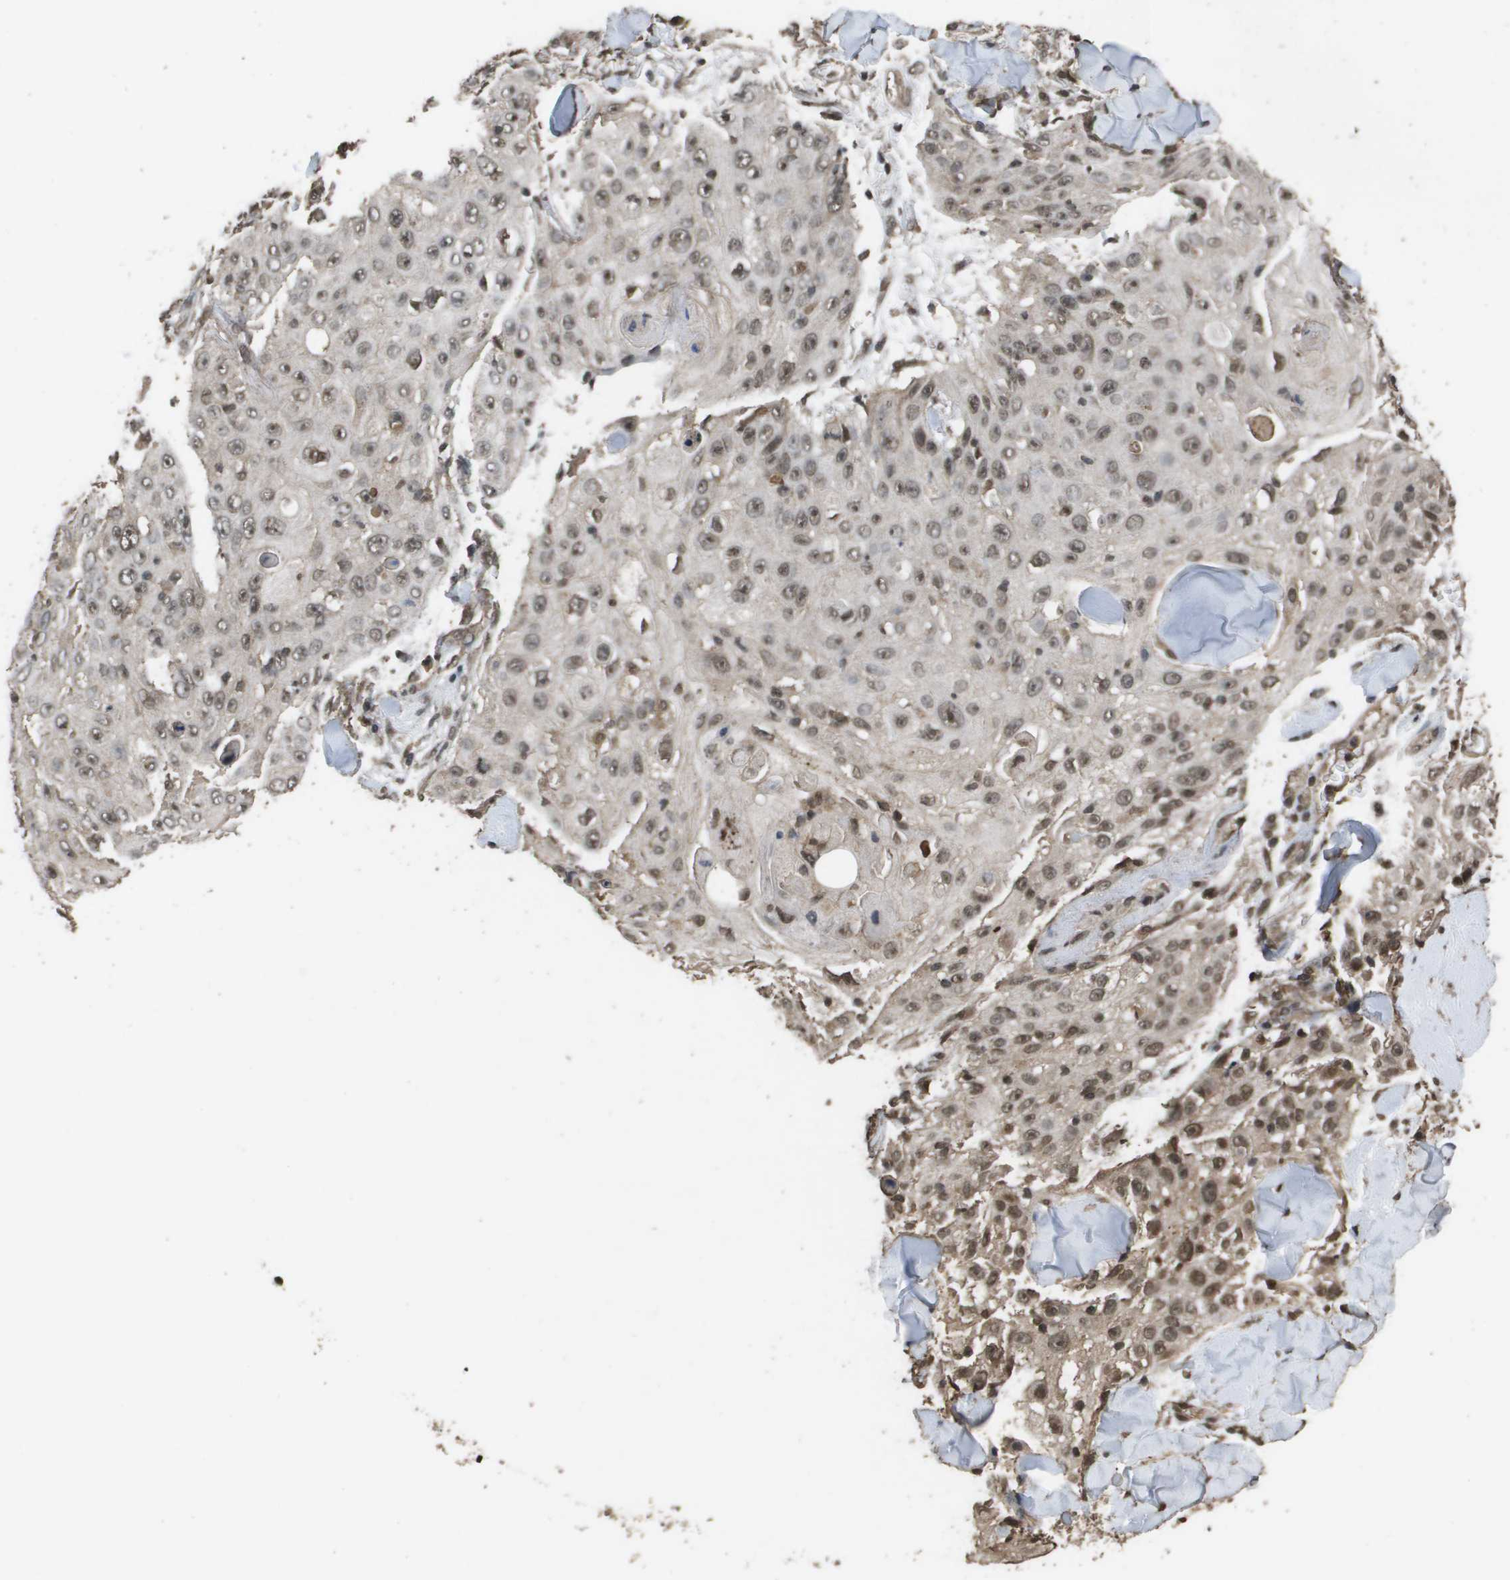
{"staining": {"intensity": "moderate", "quantity": ">75%", "location": "cytoplasmic/membranous,nuclear"}, "tissue": "skin cancer", "cell_type": "Tumor cells", "image_type": "cancer", "snomed": [{"axis": "morphology", "description": "Squamous cell carcinoma, NOS"}, {"axis": "topography", "description": "Skin"}], "caption": "Immunohistochemistry (IHC) staining of skin cancer (squamous cell carcinoma), which reveals medium levels of moderate cytoplasmic/membranous and nuclear staining in approximately >75% of tumor cells indicating moderate cytoplasmic/membranous and nuclear protein staining. The staining was performed using DAB (3,3'-diaminobenzidine) (brown) for protein detection and nuclei were counterstained in hematoxylin (blue).", "gene": "AXIN2", "patient": {"sex": "male", "age": 86}}